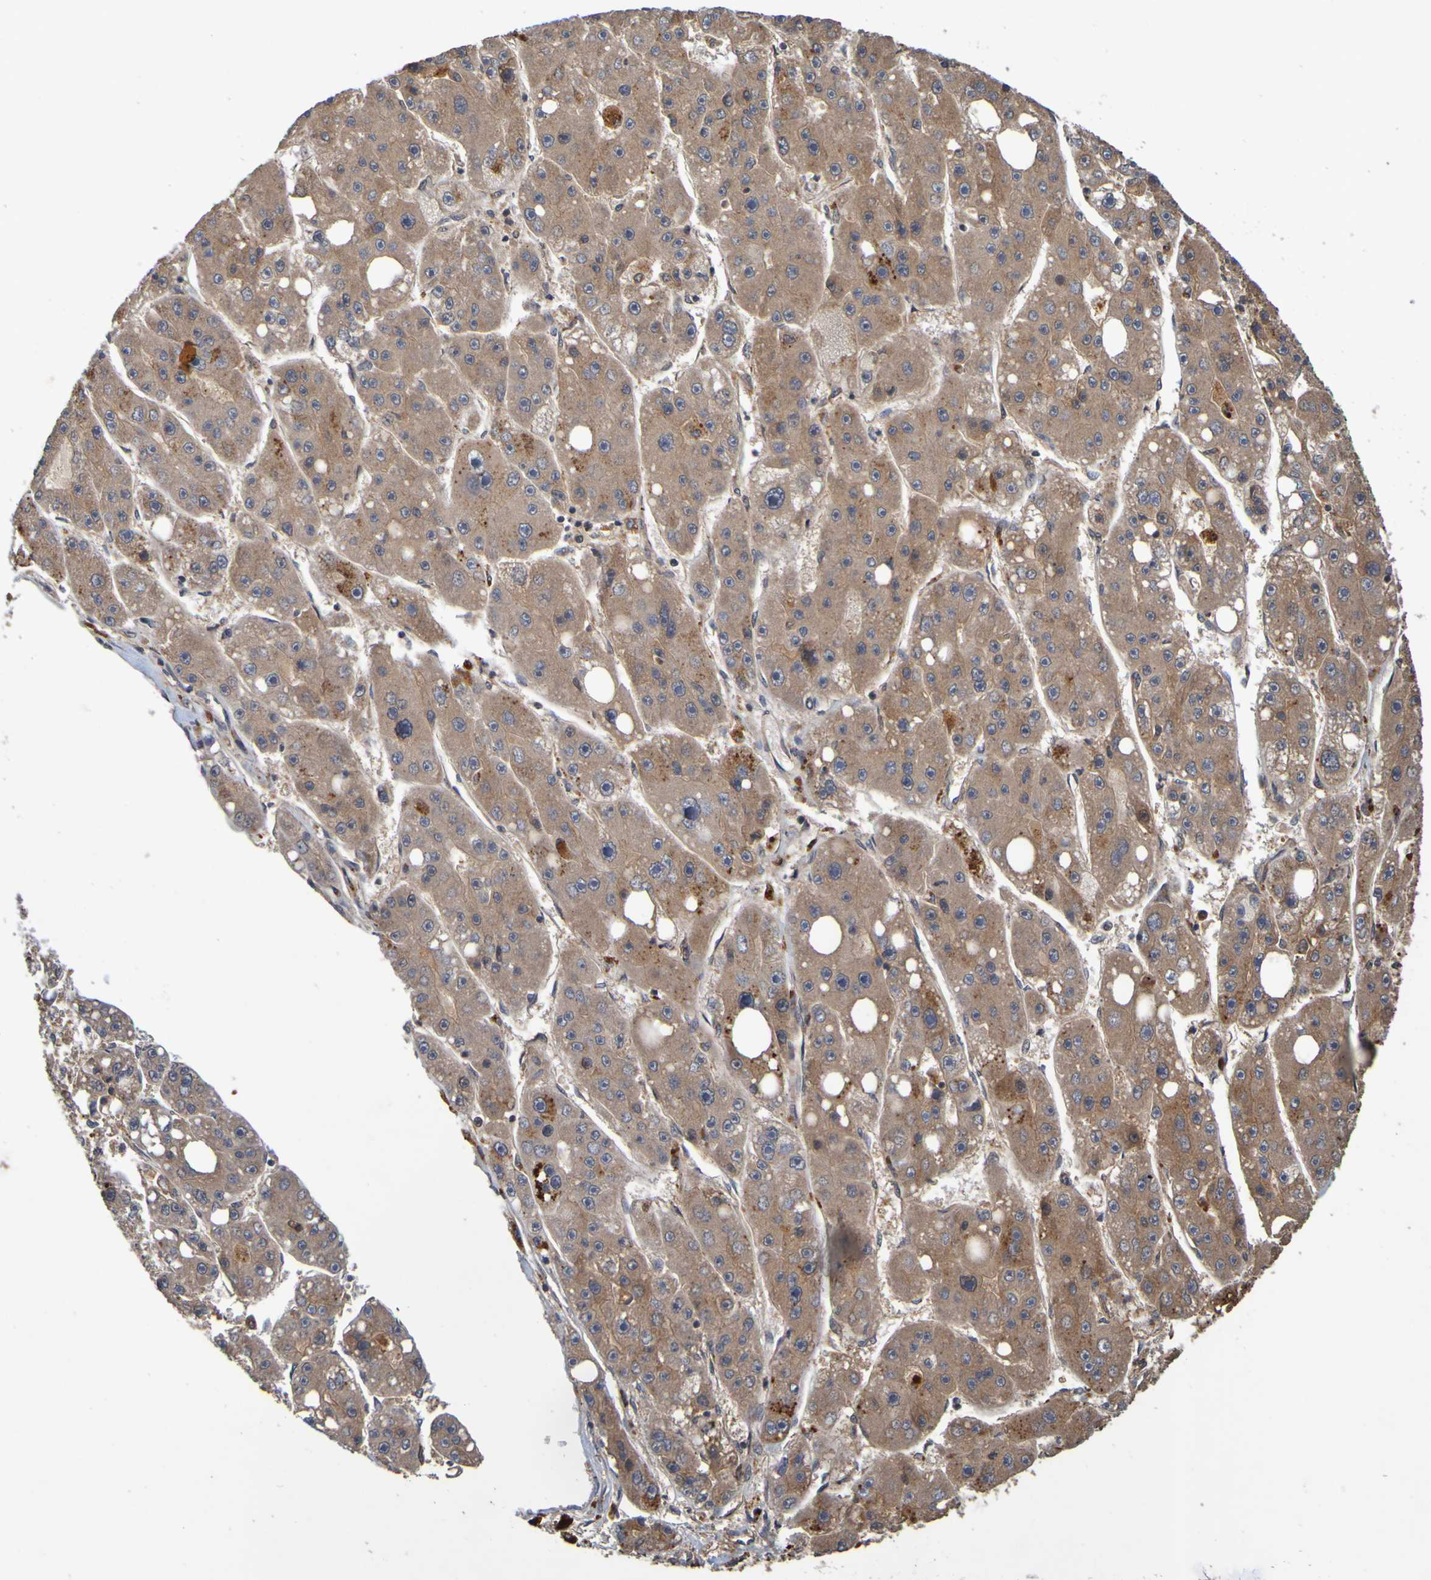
{"staining": {"intensity": "moderate", "quantity": "25%-75%", "location": "cytoplasmic/membranous"}, "tissue": "liver cancer", "cell_type": "Tumor cells", "image_type": "cancer", "snomed": [{"axis": "morphology", "description": "Carcinoma, Hepatocellular, NOS"}, {"axis": "topography", "description": "Liver"}], "caption": "Moderate cytoplasmic/membranous protein positivity is appreciated in about 25%-75% of tumor cells in liver cancer (hepatocellular carcinoma).", "gene": "OCRL", "patient": {"sex": "female", "age": 61}}